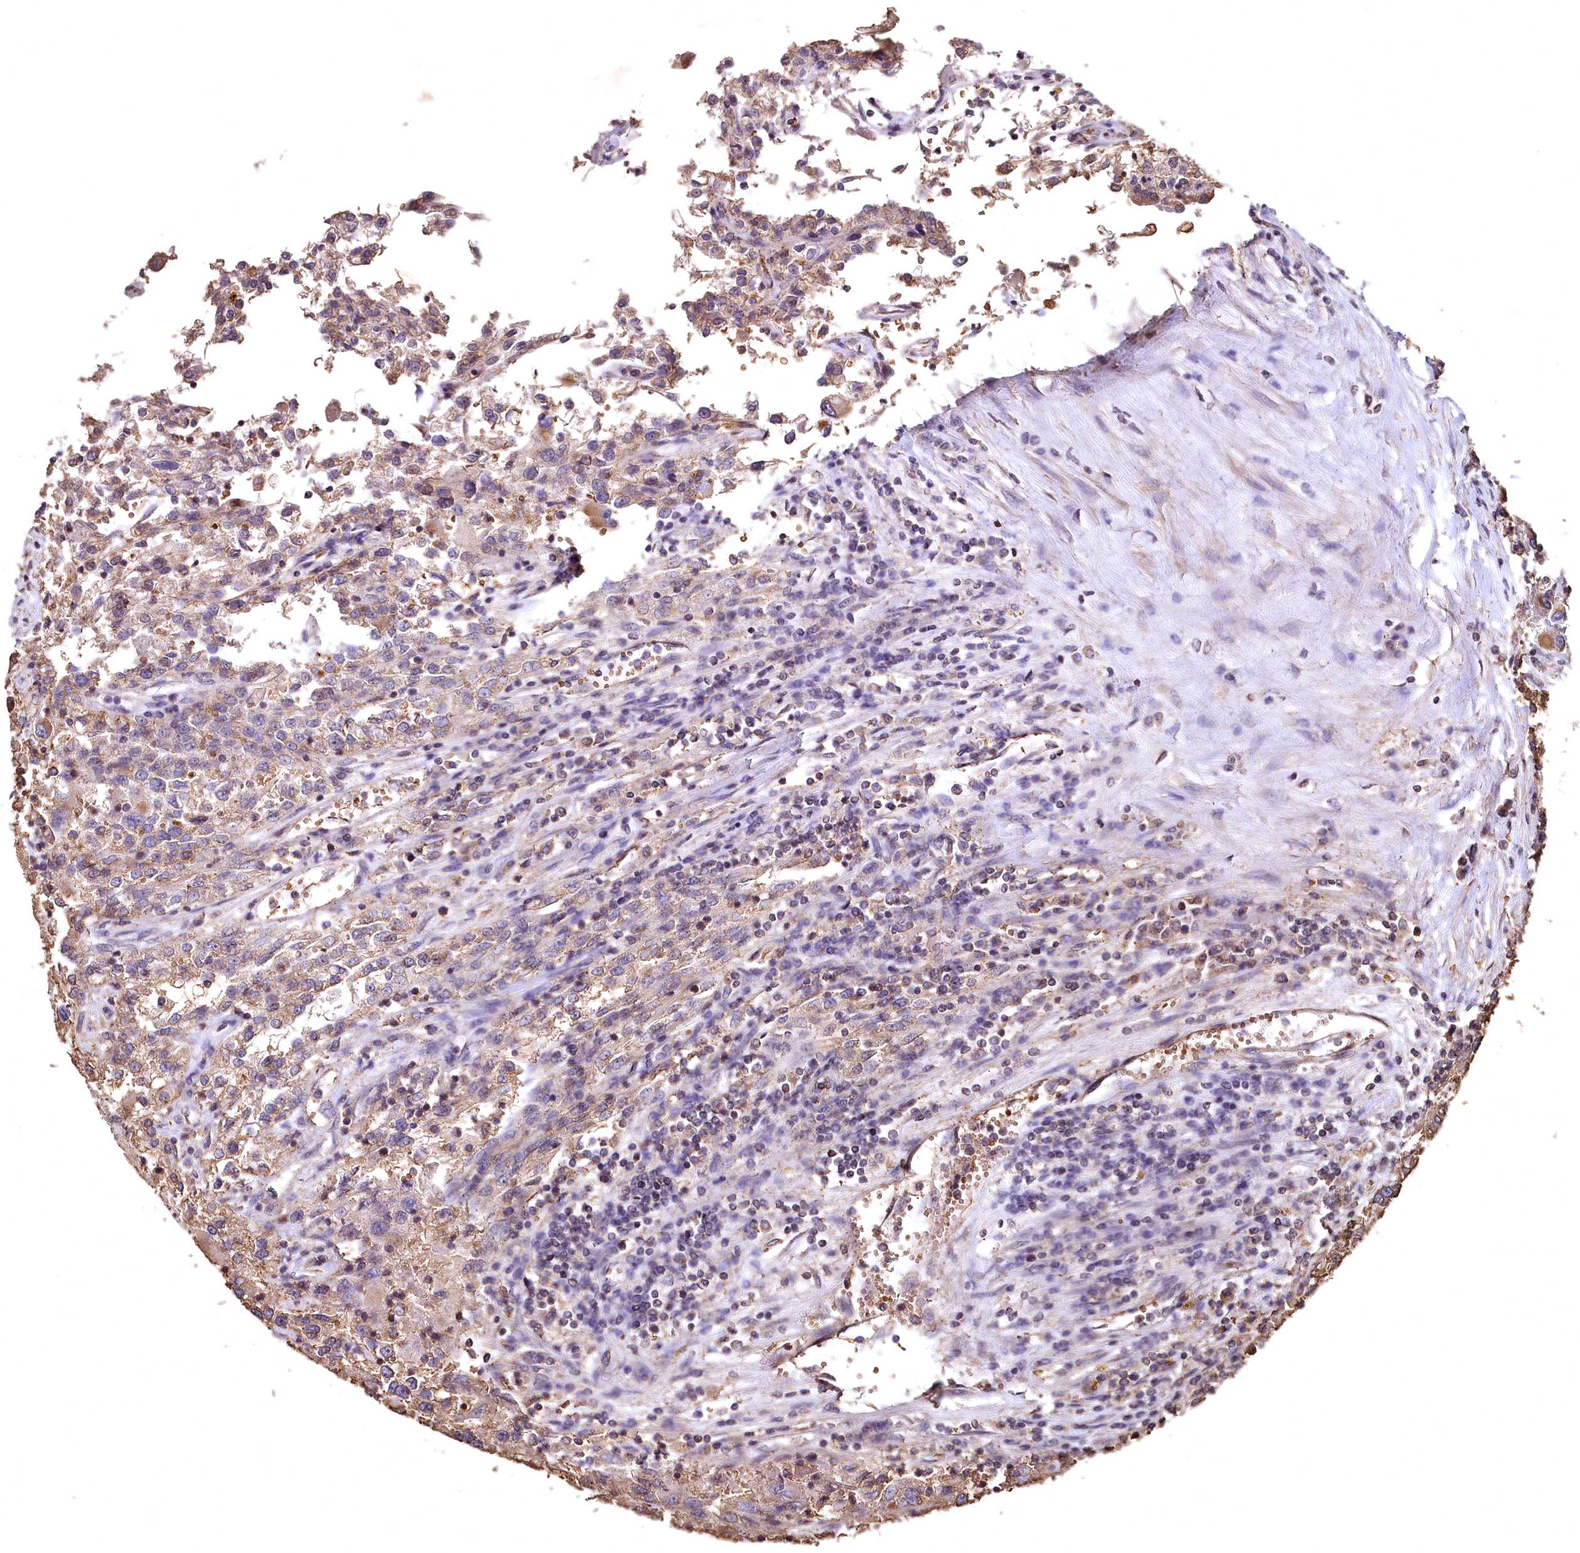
{"staining": {"intensity": "weak", "quantity": ">75%", "location": "cytoplasmic/membranous"}, "tissue": "renal cancer", "cell_type": "Tumor cells", "image_type": "cancer", "snomed": [{"axis": "morphology", "description": "Adenocarcinoma, NOS"}, {"axis": "topography", "description": "Kidney"}], "caption": "Immunohistochemistry (IHC) staining of adenocarcinoma (renal), which shows low levels of weak cytoplasmic/membranous positivity in approximately >75% of tumor cells indicating weak cytoplasmic/membranous protein expression. The staining was performed using DAB (brown) for protein detection and nuclei were counterstained in hematoxylin (blue).", "gene": "SPTA1", "patient": {"sex": "female", "age": 52}}